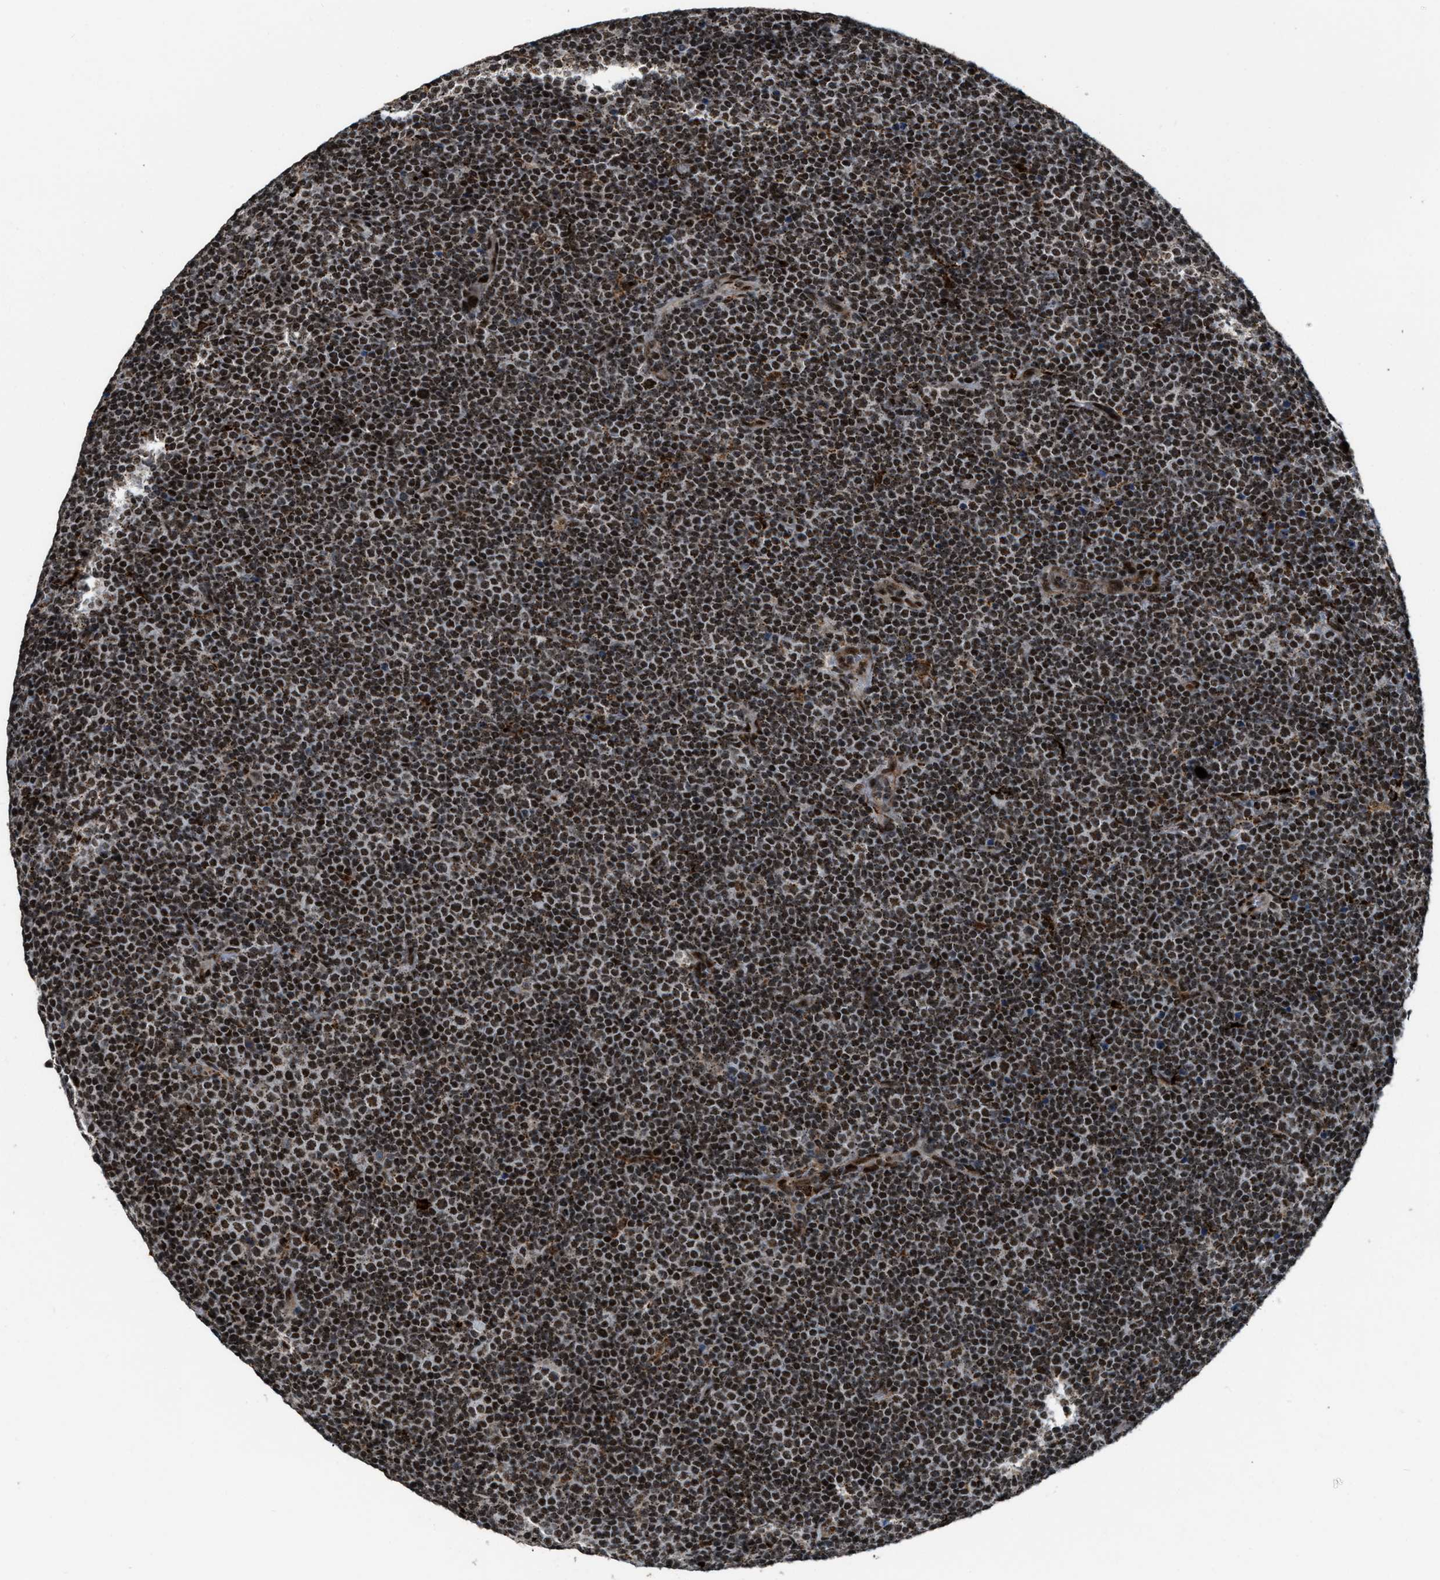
{"staining": {"intensity": "strong", "quantity": ">75%", "location": "cytoplasmic/membranous,nuclear"}, "tissue": "lymphoma", "cell_type": "Tumor cells", "image_type": "cancer", "snomed": [{"axis": "morphology", "description": "Malignant lymphoma, non-Hodgkin's type, Low grade"}, {"axis": "topography", "description": "Lymph node"}], "caption": "IHC micrograph of human low-grade malignant lymphoma, non-Hodgkin's type stained for a protein (brown), which exhibits high levels of strong cytoplasmic/membranous and nuclear positivity in about >75% of tumor cells.", "gene": "NUMA1", "patient": {"sex": "female", "age": 67}}